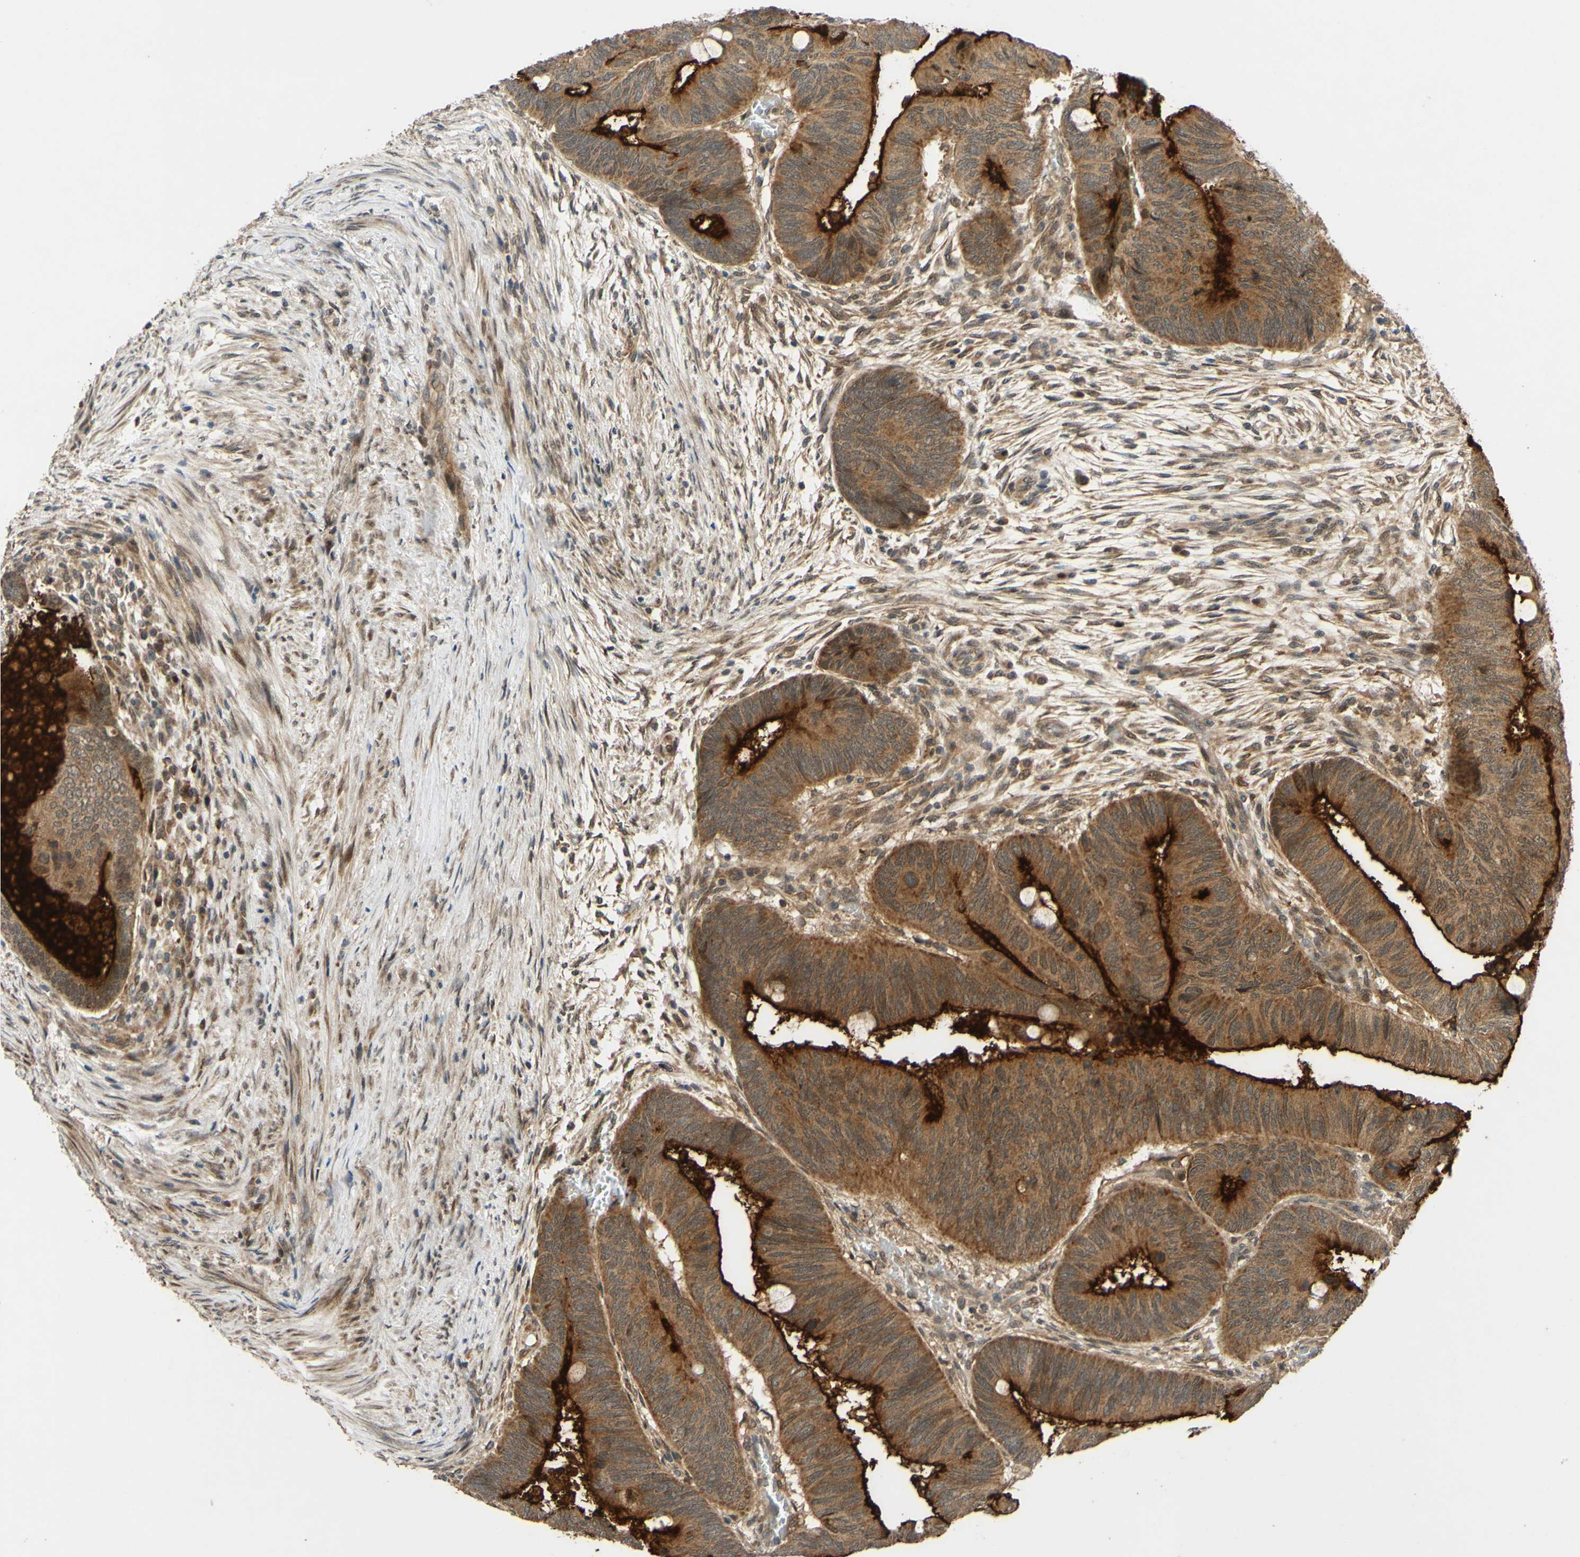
{"staining": {"intensity": "strong", "quantity": ">75%", "location": "cytoplasmic/membranous"}, "tissue": "colorectal cancer", "cell_type": "Tumor cells", "image_type": "cancer", "snomed": [{"axis": "morphology", "description": "Normal tissue, NOS"}, {"axis": "morphology", "description": "Adenocarcinoma, NOS"}, {"axis": "topography", "description": "Rectum"}, {"axis": "topography", "description": "Peripheral nerve tissue"}], "caption": "Protein staining reveals strong cytoplasmic/membranous positivity in about >75% of tumor cells in colorectal cancer.", "gene": "ABCC8", "patient": {"sex": "male", "age": 92}}